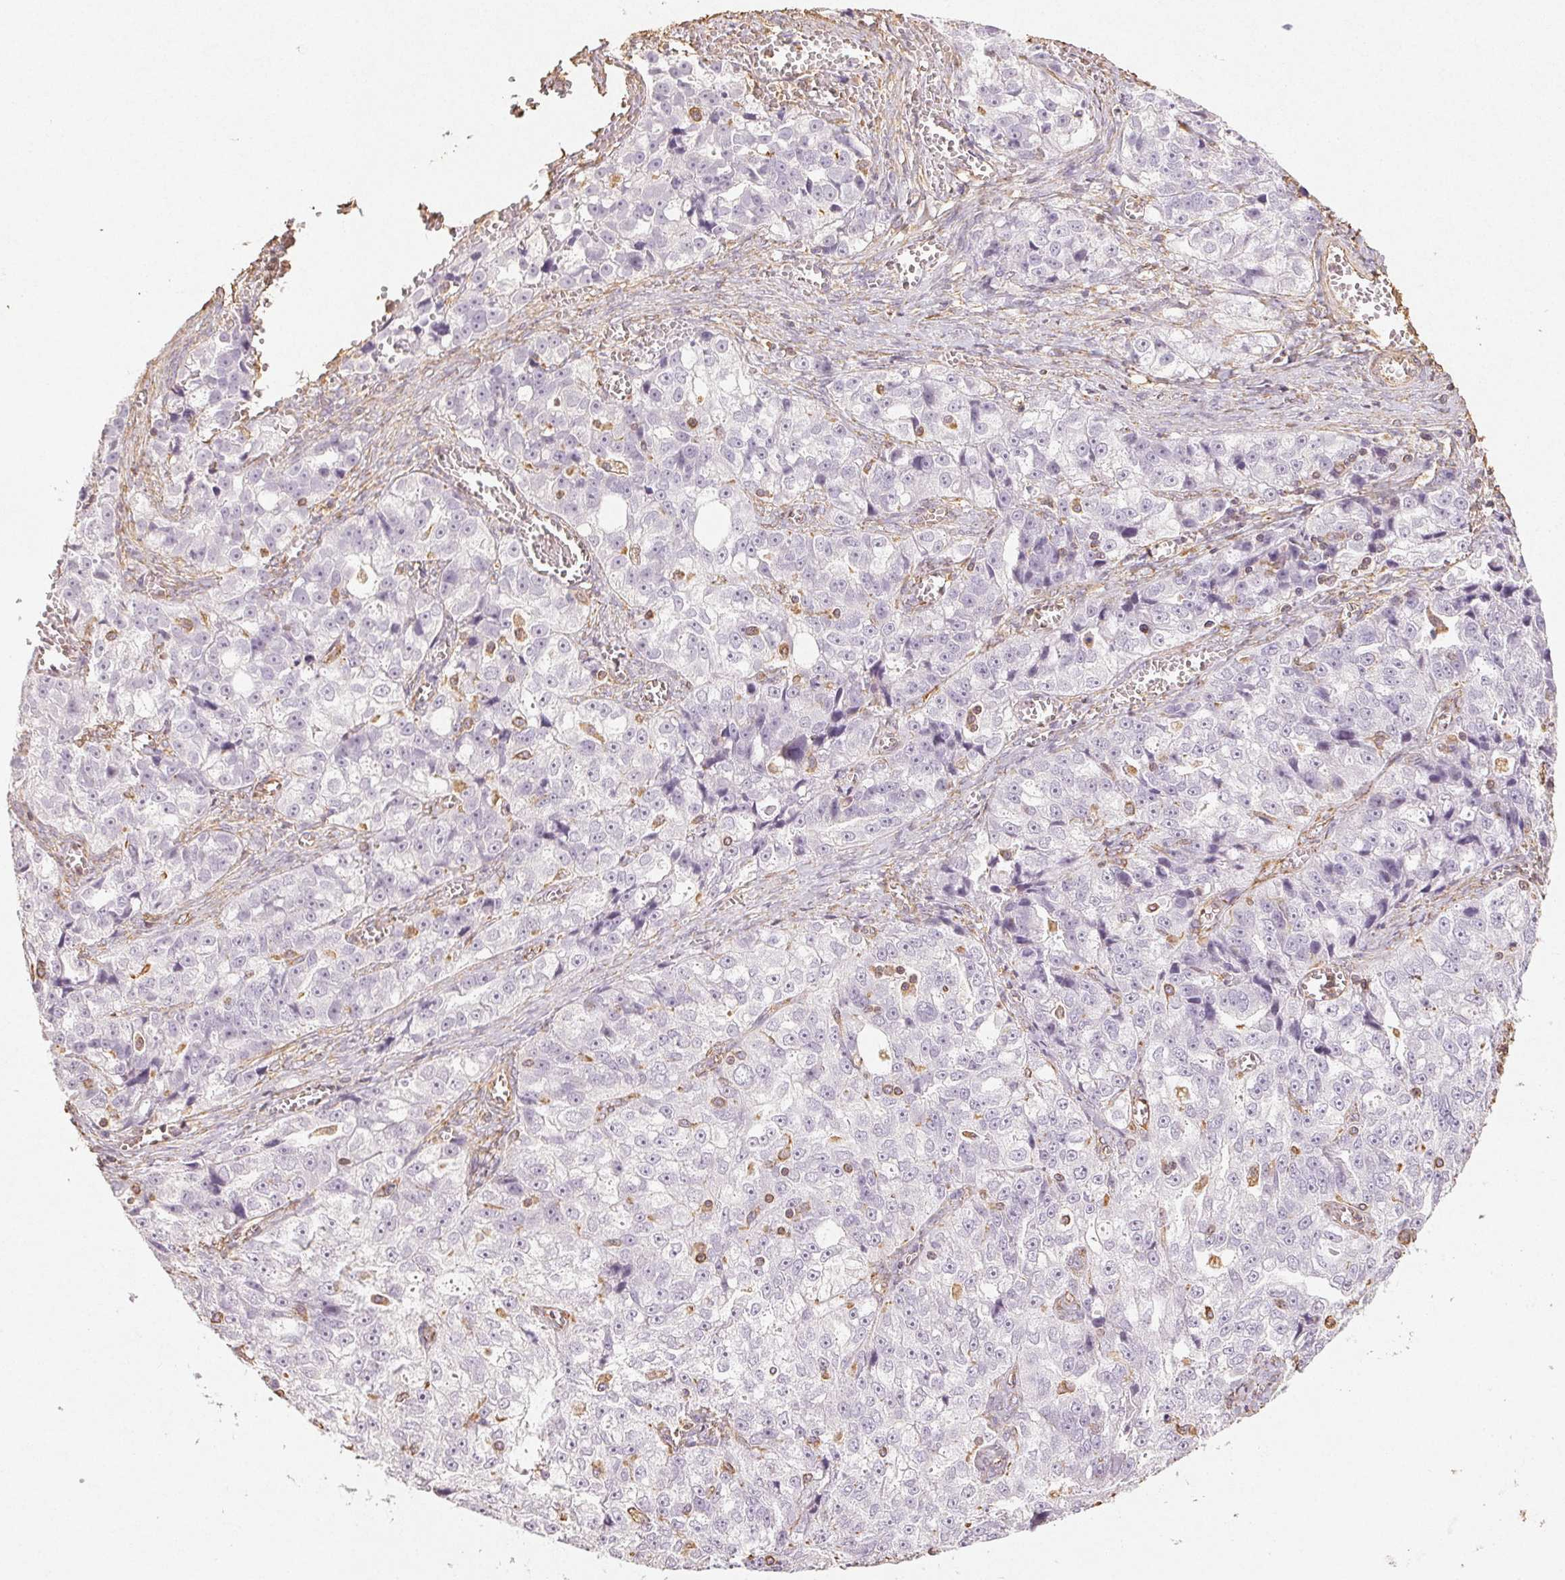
{"staining": {"intensity": "negative", "quantity": "none", "location": "none"}, "tissue": "ovarian cancer", "cell_type": "Tumor cells", "image_type": "cancer", "snomed": [{"axis": "morphology", "description": "Cystadenocarcinoma, serous, NOS"}, {"axis": "topography", "description": "Ovary"}], "caption": "A high-resolution image shows immunohistochemistry (IHC) staining of ovarian cancer (serous cystadenocarcinoma), which exhibits no significant staining in tumor cells.", "gene": "COL7A1", "patient": {"sex": "female", "age": 51}}